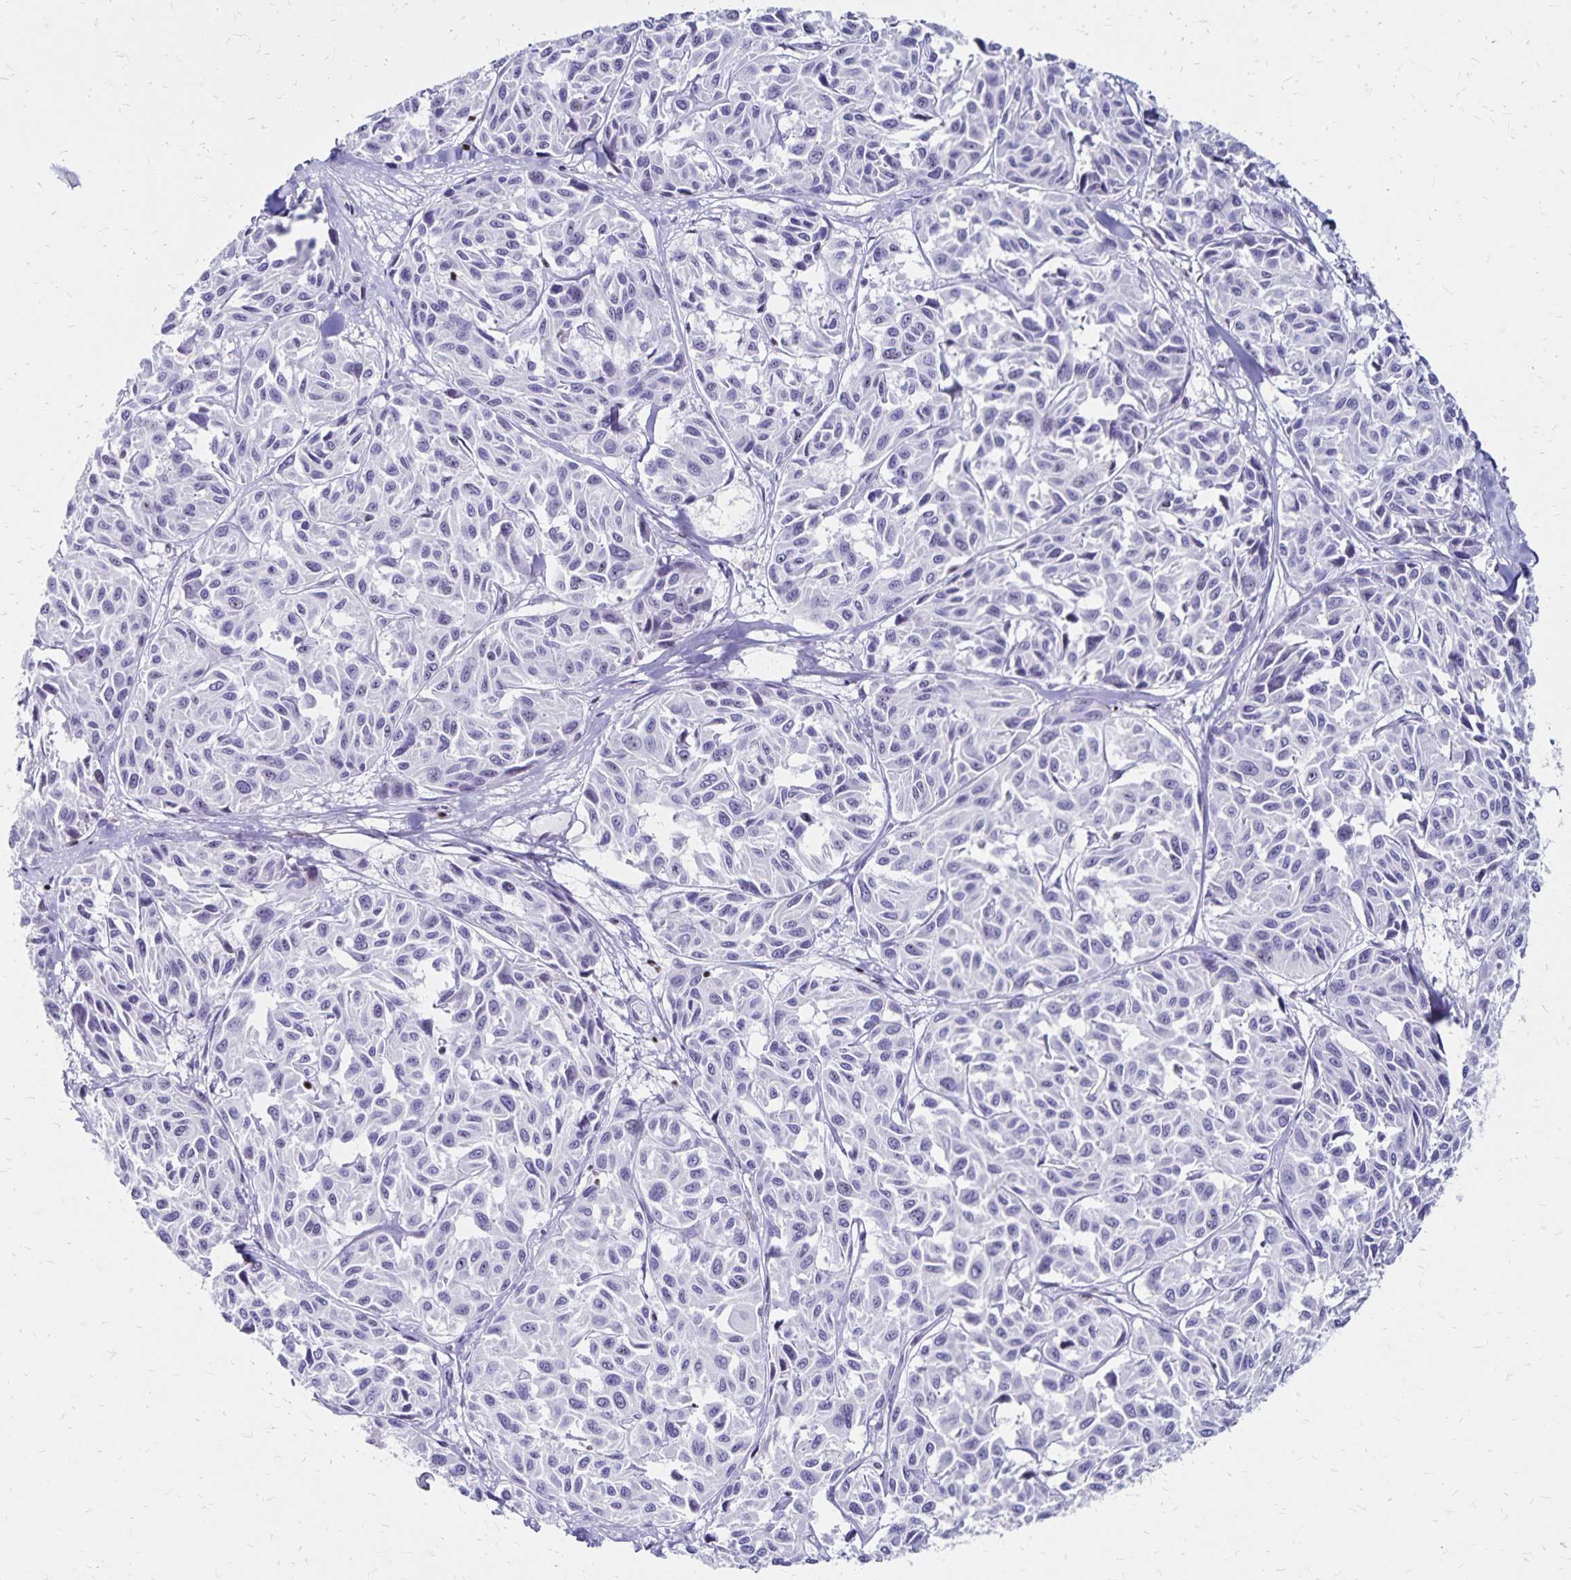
{"staining": {"intensity": "negative", "quantity": "none", "location": "none"}, "tissue": "melanoma", "cell_type": "Tumor cells", "image_type": "cancer", "snomed": [{"axis": "morphology", "description": "Malignant melanoma, NOS"}, {"axis": "topography", "description": "Skin"}], "caption": "Immunohistochemistry photomicrograph of neoplastic tissue: human melanoma stained with DAB shows no significant protein staining in tumor cells.", "gene": "IKZF1", "patient": {"sex": "female", "age": 66}}